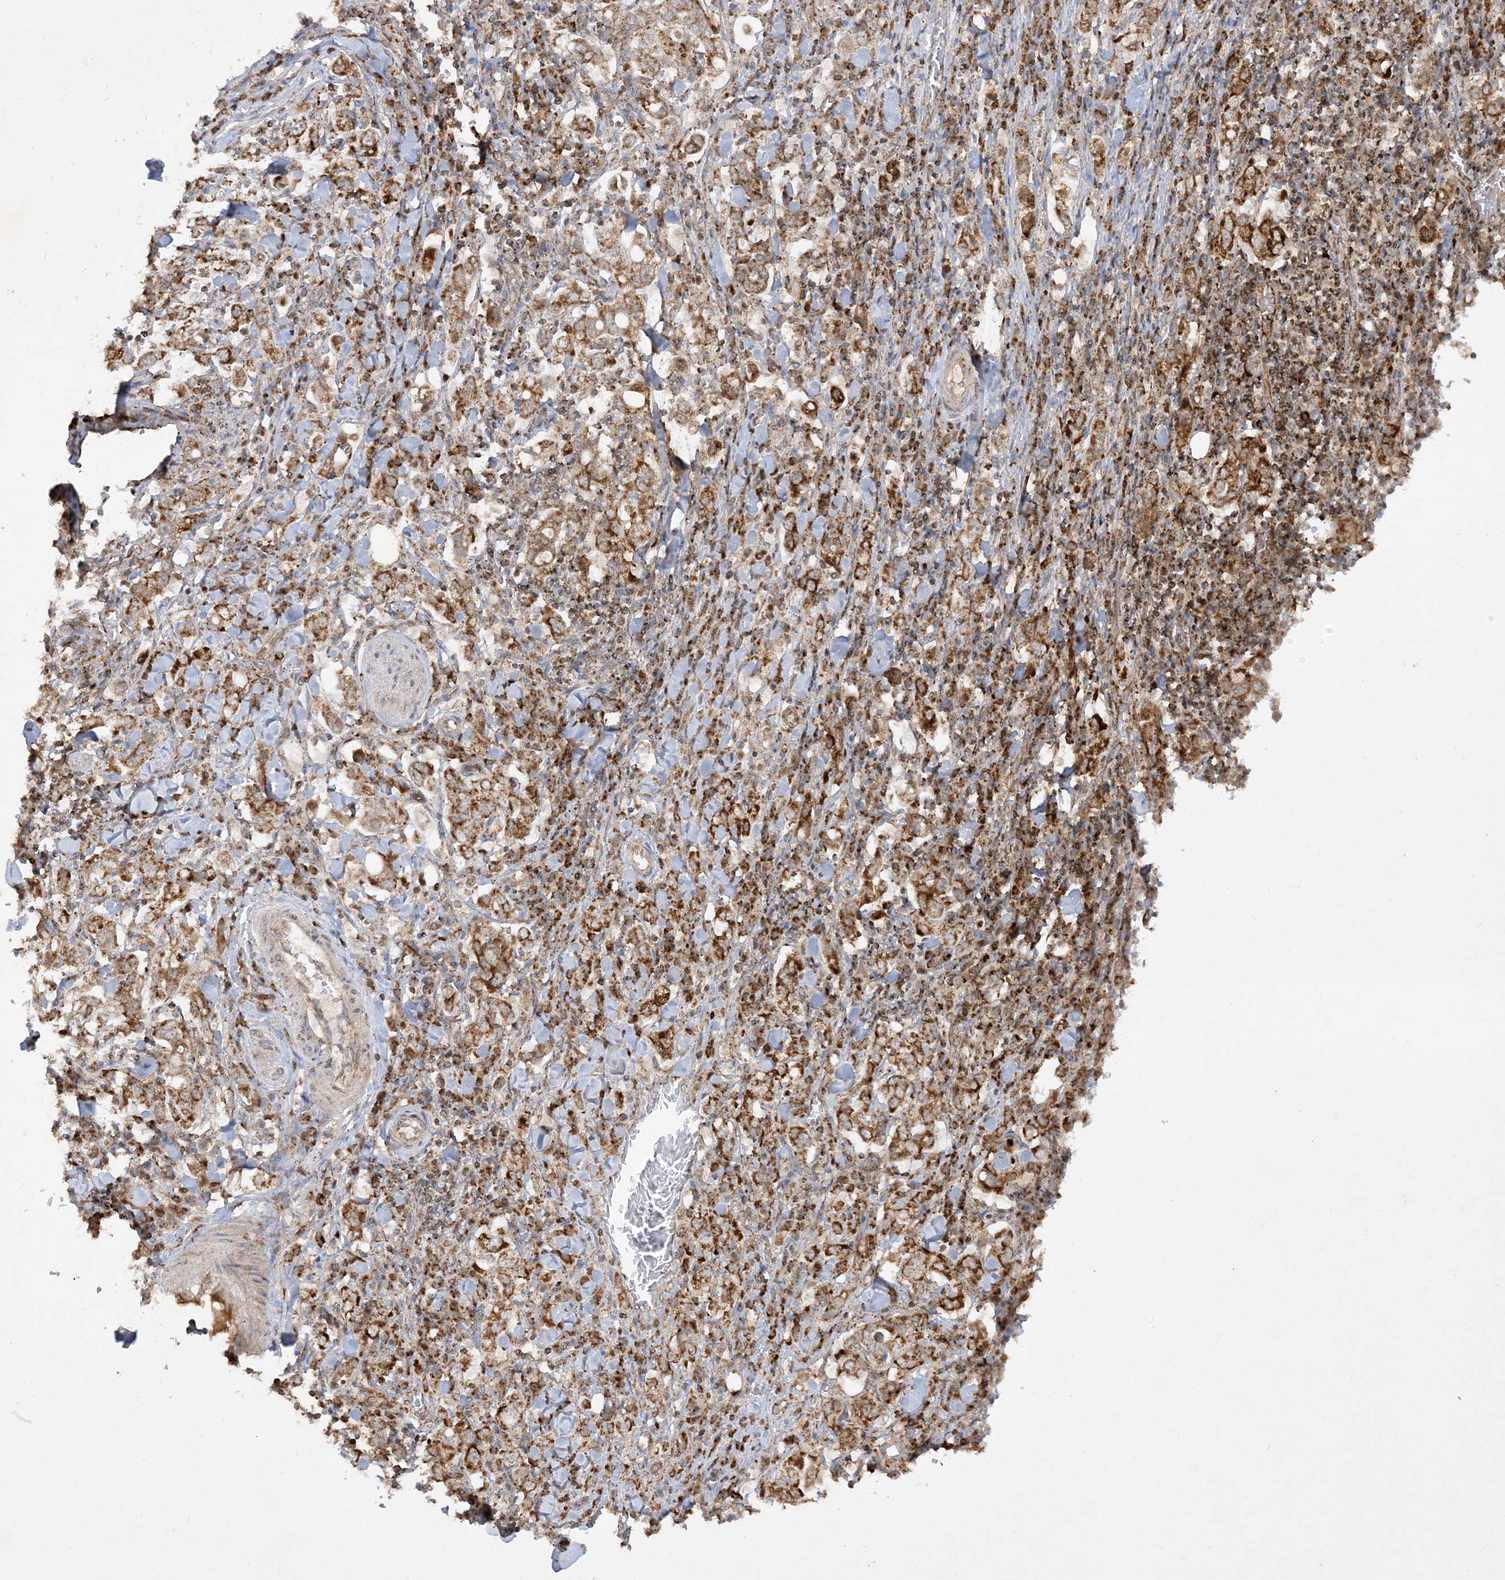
{"staining": {"intensity": "moderate", "quantity": ">75%", "location": "cytoplasmic/membranous"}, "tissue": "stomach cancer", "cell_type": "Tumor cells", "image_type": "cancer", "snomed": [{"axis": "morphology", "description": "Adenocarcinoma, NOS"}, {"axis": "topography", "description": "Stomach, upper"}], "caption": "Brown immunohistochemical staining in adenocarcinoma (stomach) shows moderate cytoplasmic/membranous expression in about >75% of tumor cells. (Brightfield microscopy of DAB IHC at high magnification).", "gene": "NDUFAF3", "patient": {"sex": "male", "age": 62}}